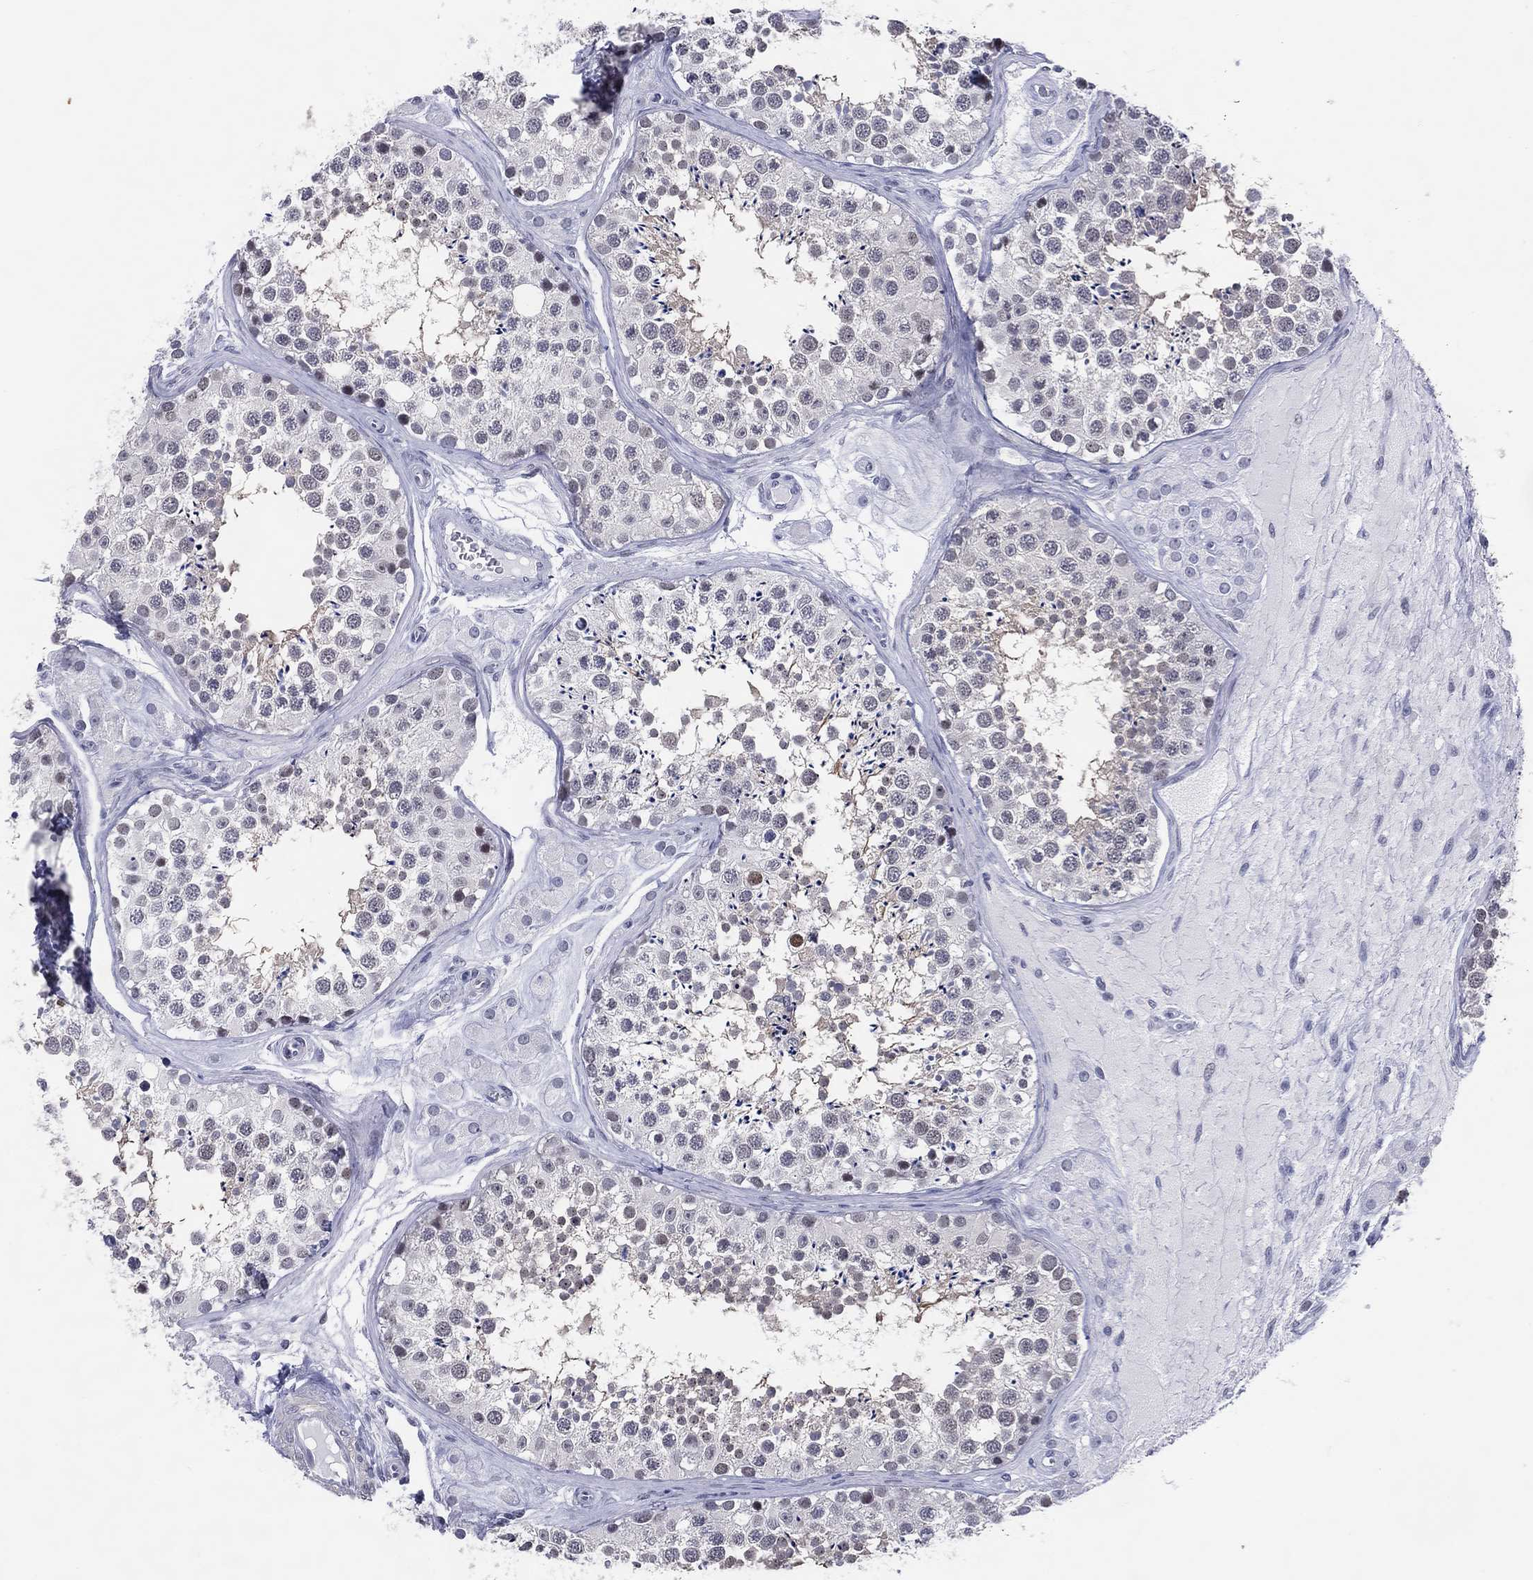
{"staining": {"intensity": "weak", "quantity": "<25%", "location": "cytoplasmic/membranous,nuclear"}, "tissue": "testis", "cell_type": "Cells in seminiferous ducts", "image_type": "normal", "snomed": [{"axis": "morphology", "description": "Normal tissue, NOS"}, {"axis": "topography", "description": "Testis"}], "caption": "Immunohistochemistry (IHC) of unremarkable human testis shows no positivity in cells in seminiferous ducts. The staining was performed using DAB (3,3'-diaminobenzidine) to visualize the protein expression in brown, while the nuclei were stained in blue with hematoxylin (Magnification: 20x).", "gene": "CFAP58", "patient": {"sex": "male", "age": 31}}